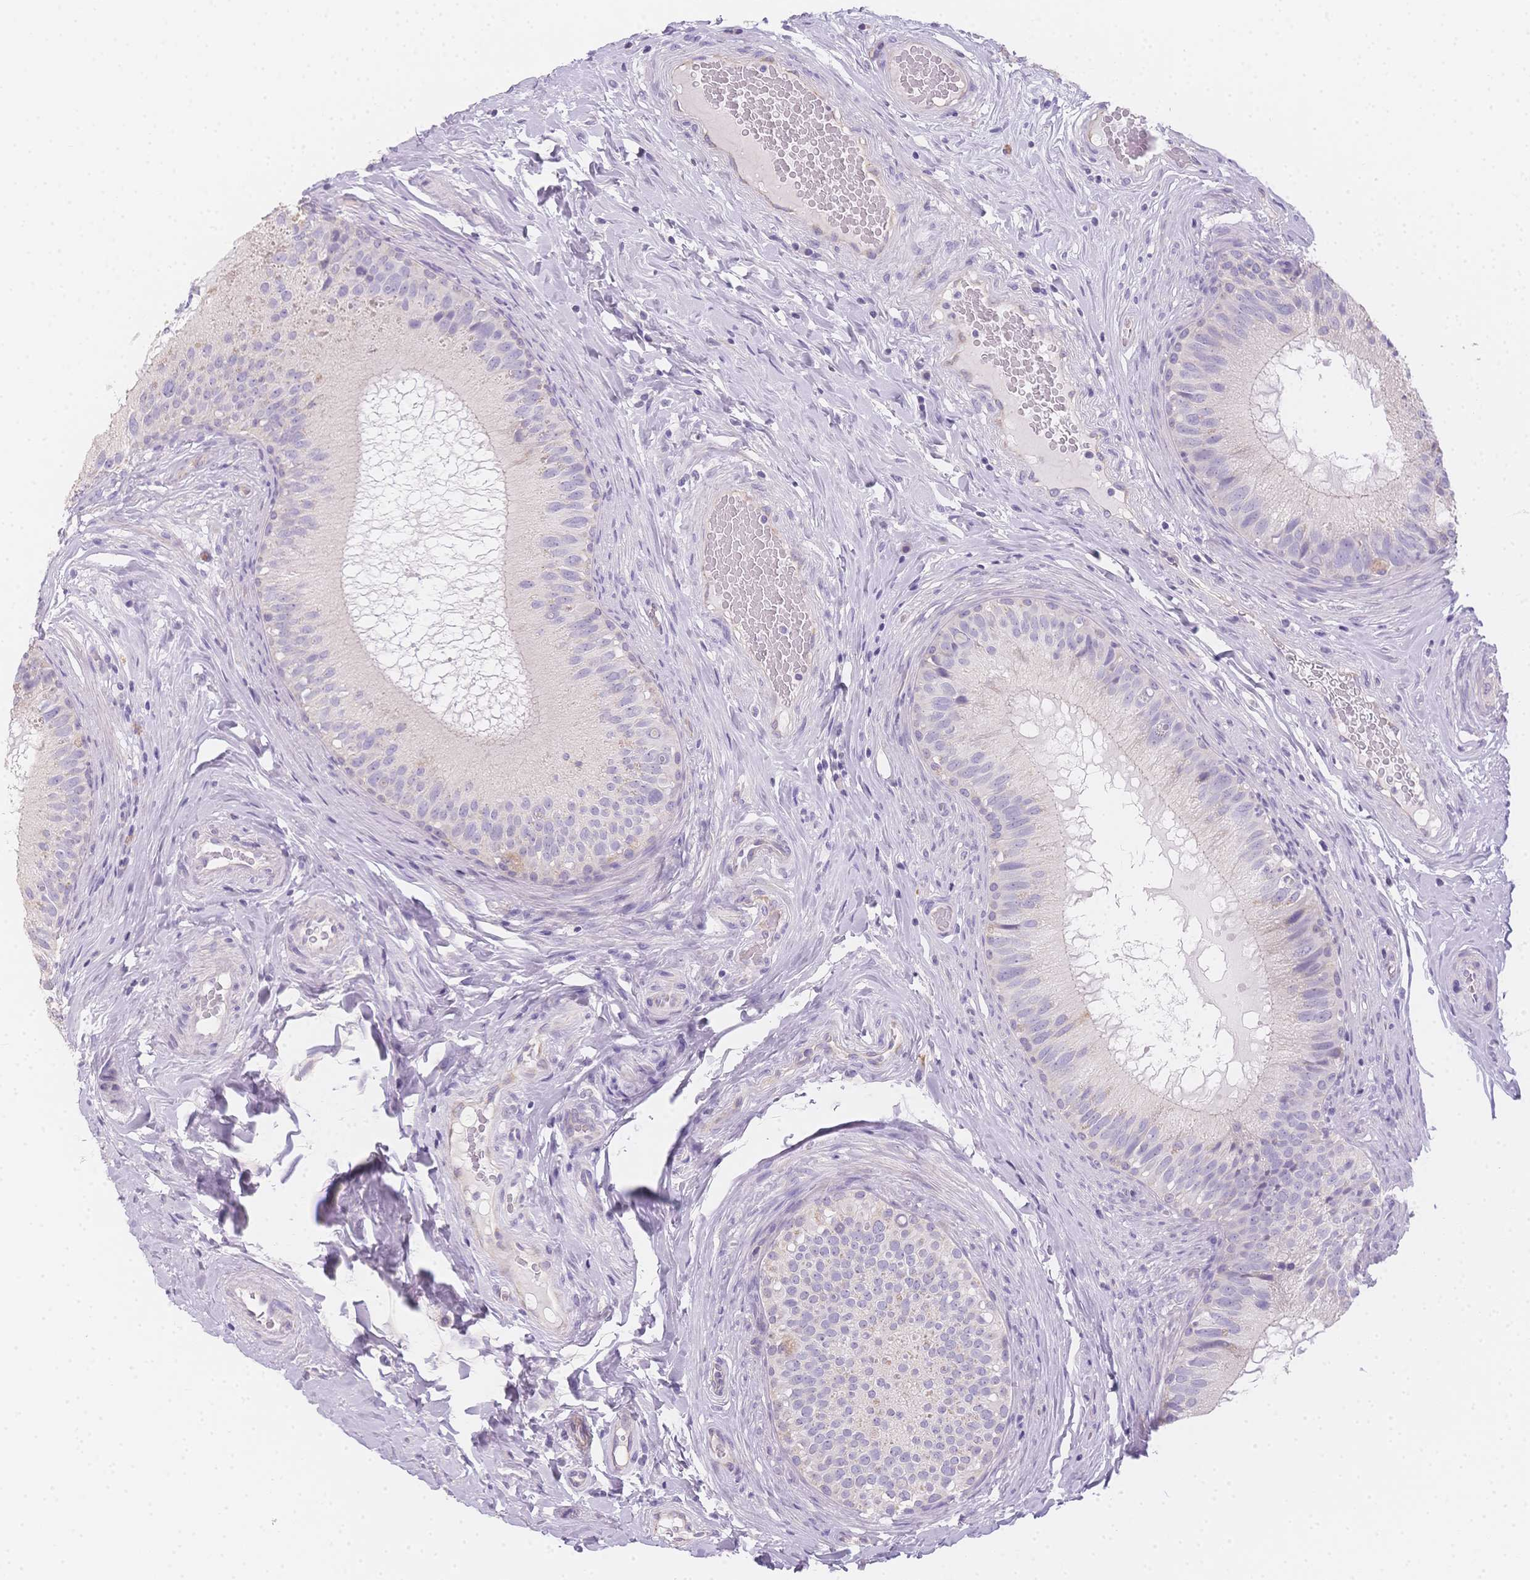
{"staining": {"intensity": "weak", "quantity": "<25%", "location": "cytoplasmic/membranous"}, "tissue": "epididymis", "cell_type": "Glandular cells", "image_type": "normal", "snomed": [{"axis": "morphology", "description": "Normal tissue, NOS"}, {"axis": "topography", "description": "Epididymis"}], "caption": "Epididymis stained for a protein using IHC shows no positivity glandular cells.", "gene": "SMYD1", "patient": {"sex": "male", "age": 34}}